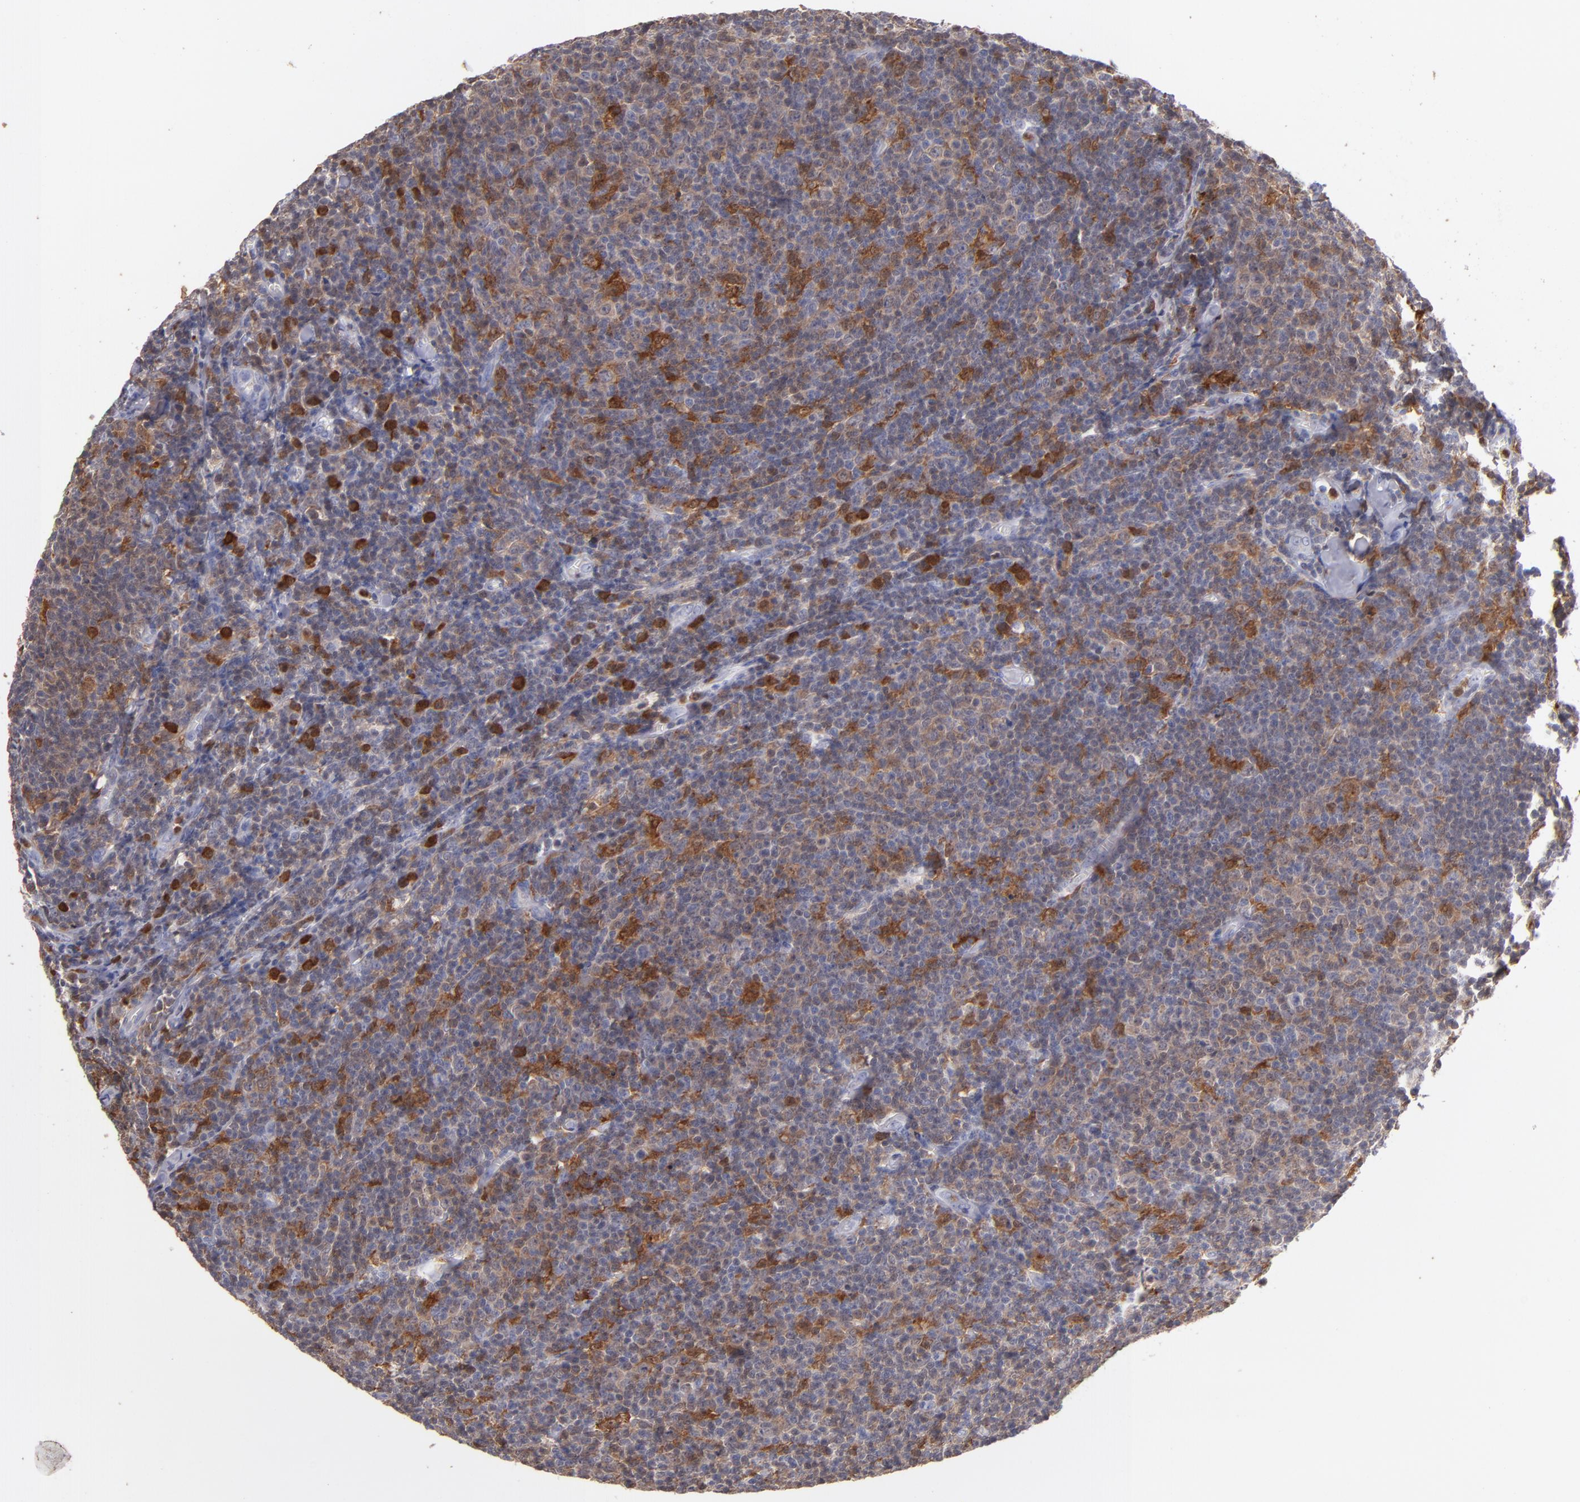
{"staining": {"intensity": "moderate", "quantity": "25%-75%", "location": "cytoplasmic/membranous"}, "tissue": "lymphoma", "cell_type": "Tumor cells", "image_type": "cancer", "snomed": [{"axis": "morphology", "description": "Malignant lymphoma, non-Hodgkin's type, Low grade"}, {"axis": "topography", "description": "Lymph node"}], "caption": "Approximately 25%-75% of tumor cells in lymphoma show moderate cytoplasmic/membranous protein expression as visualized by brown immunohistochemical staining.", "gene": "PRKCD", "patient": {"sex": "male", "age": 74}}